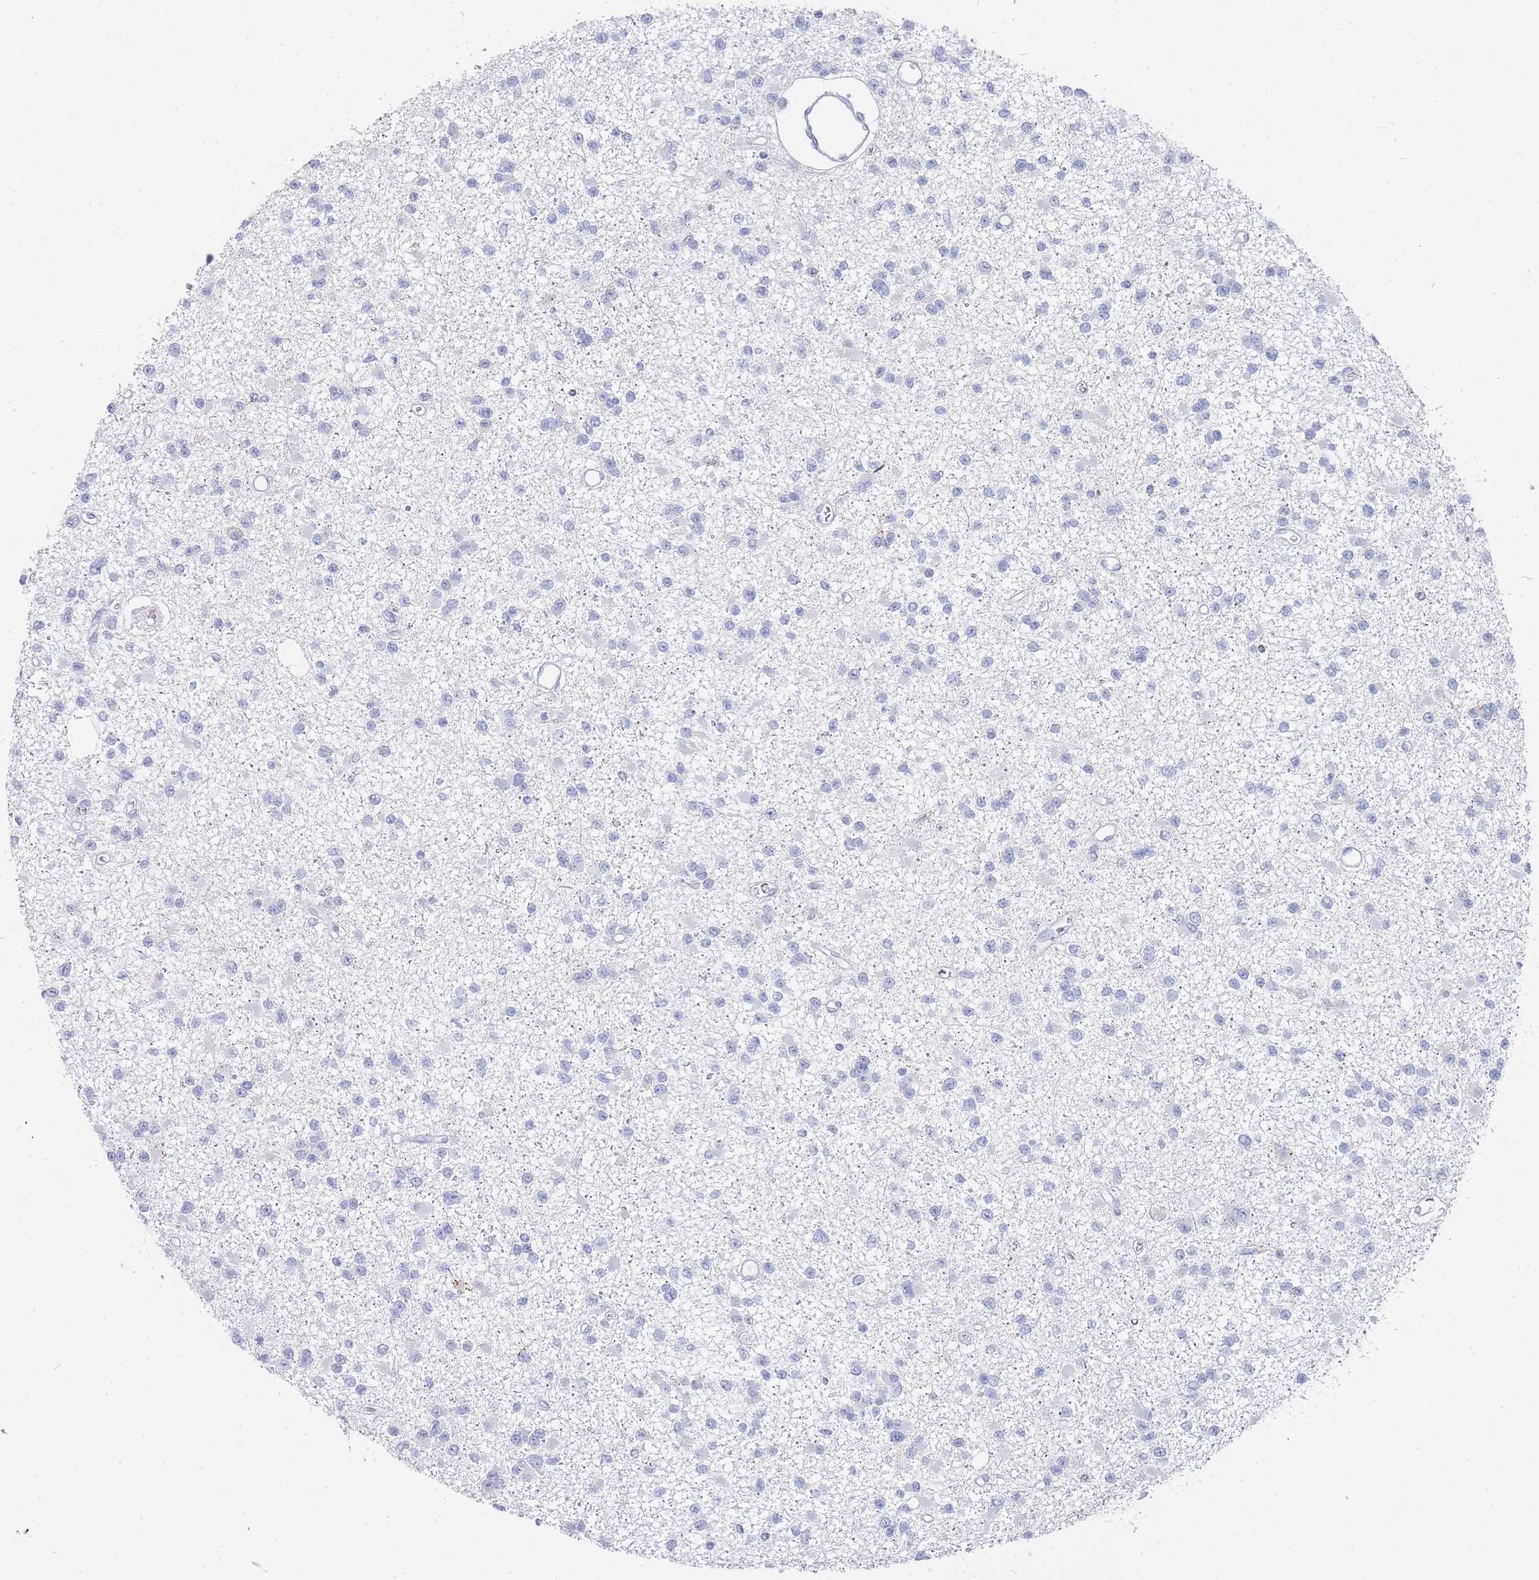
{"staining": {"intensity": "negative", "quantity": "none", "location": "none"}, "tissue": "glioma", "cell_type": "Tumor cells", "image_type": "cancer", "snomed": [{"axis": "morphology", "description": "Glioma, malignant, Low grade"}, {"axis": "topography", "description": "Brain"}], "caption": "This is a histopathology image of IHC staining of glioma, which shows no positivity in tumor cells. The staining is performed using DAB (3,3'-diaminobenzidine) brown chromogen with nuclei counter-stained in using hematoxylin.", "gene": "IMPG1", "patient": {"sex": "female", "age": 22}}